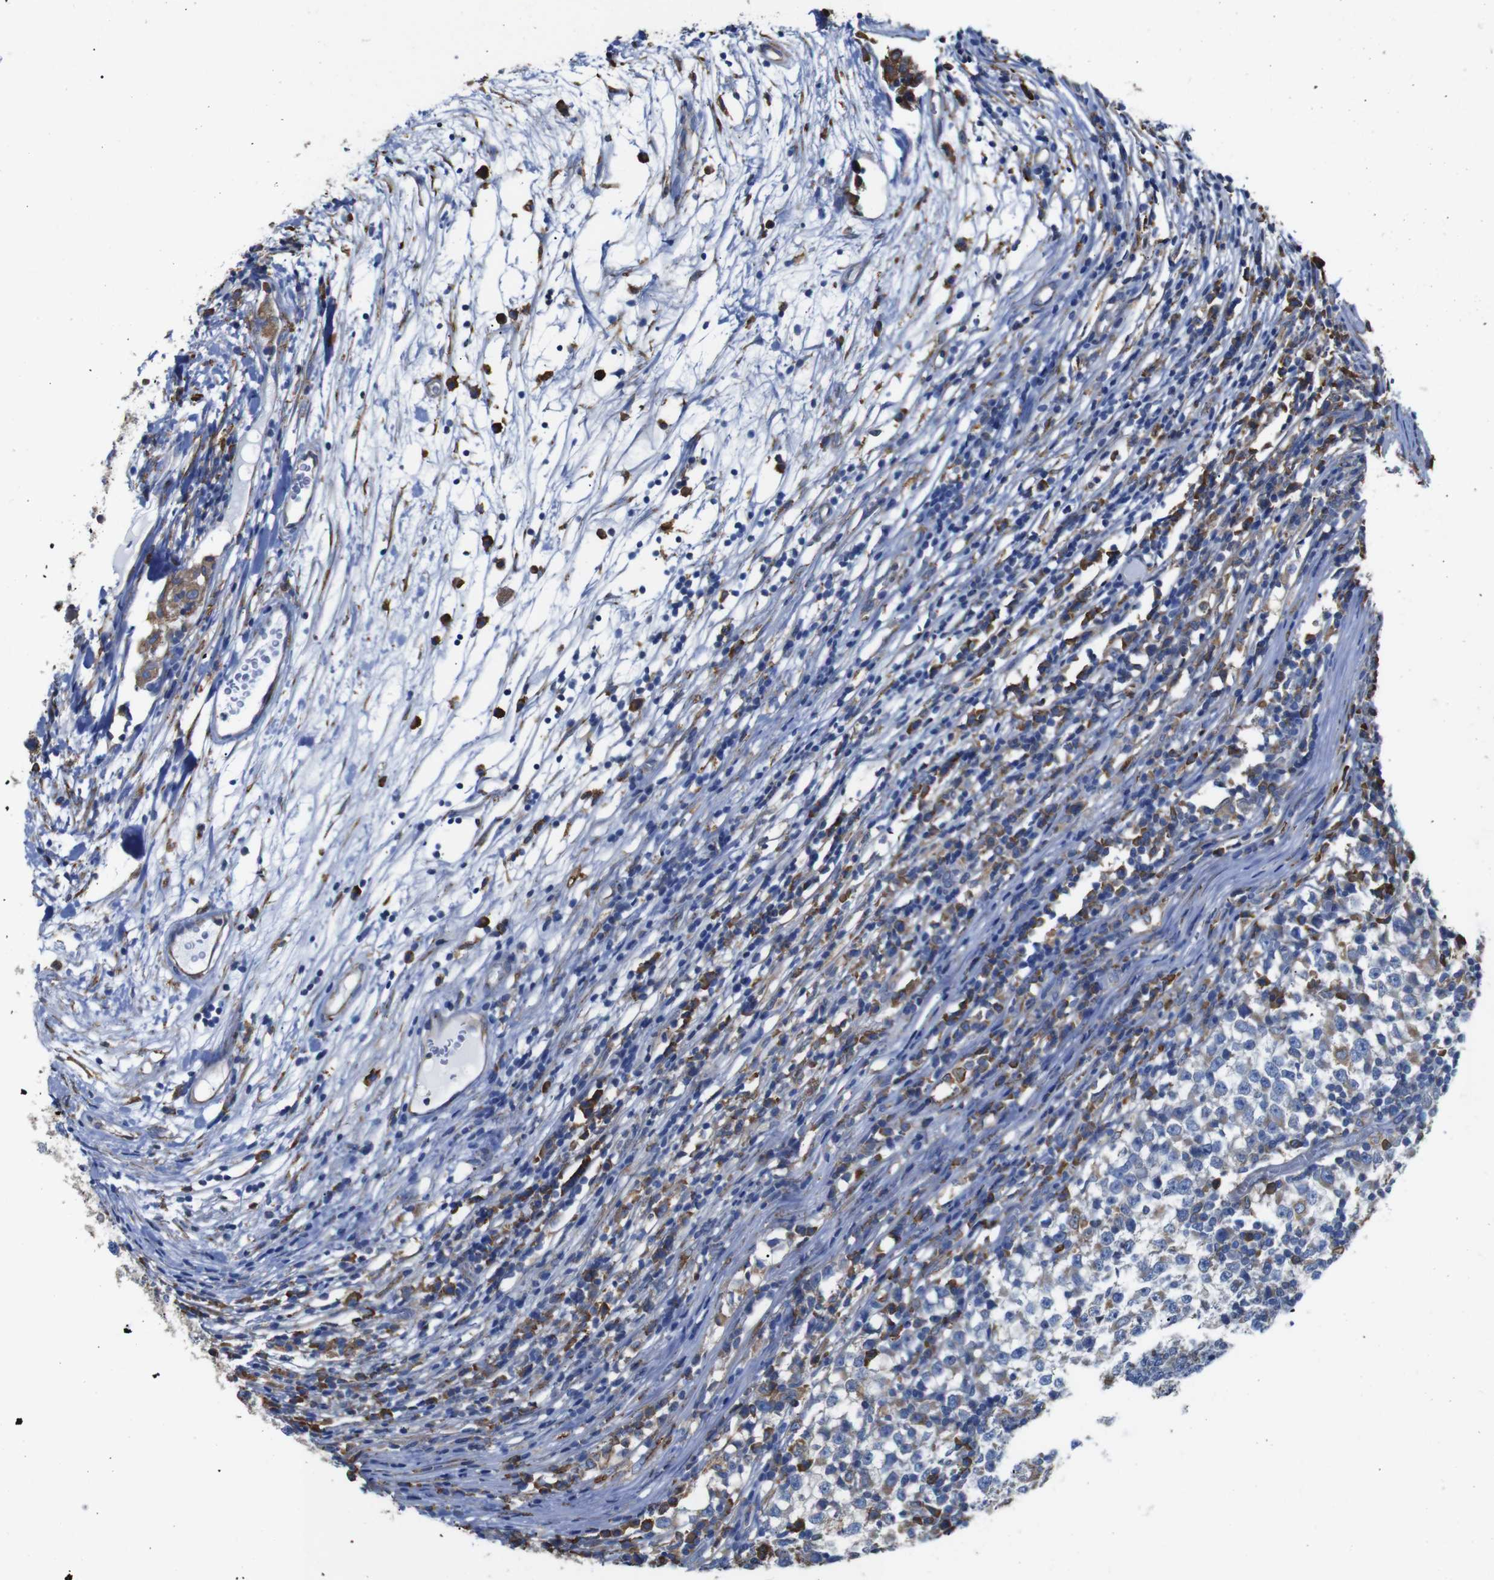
{"staining": {"intensity": "weak", "quantity": "<25%", "location": "cytoplasmic/membranous"}, "tissue": "testis cancer", "cell_type": "Tumor cells", "image_type": "cancer", "snomed": [{"axis": "morphology", "description": "Seminoma, NOS"}, {"axis": "topography", "description": "Testis"}], "caption": "IHC histopathology image of human seminoma (testis) stained for a protein (brown), which exhibits no positivity in tumor cells.", "gene": "PPIB", "patient": {"sex": "male", "age": 65}}